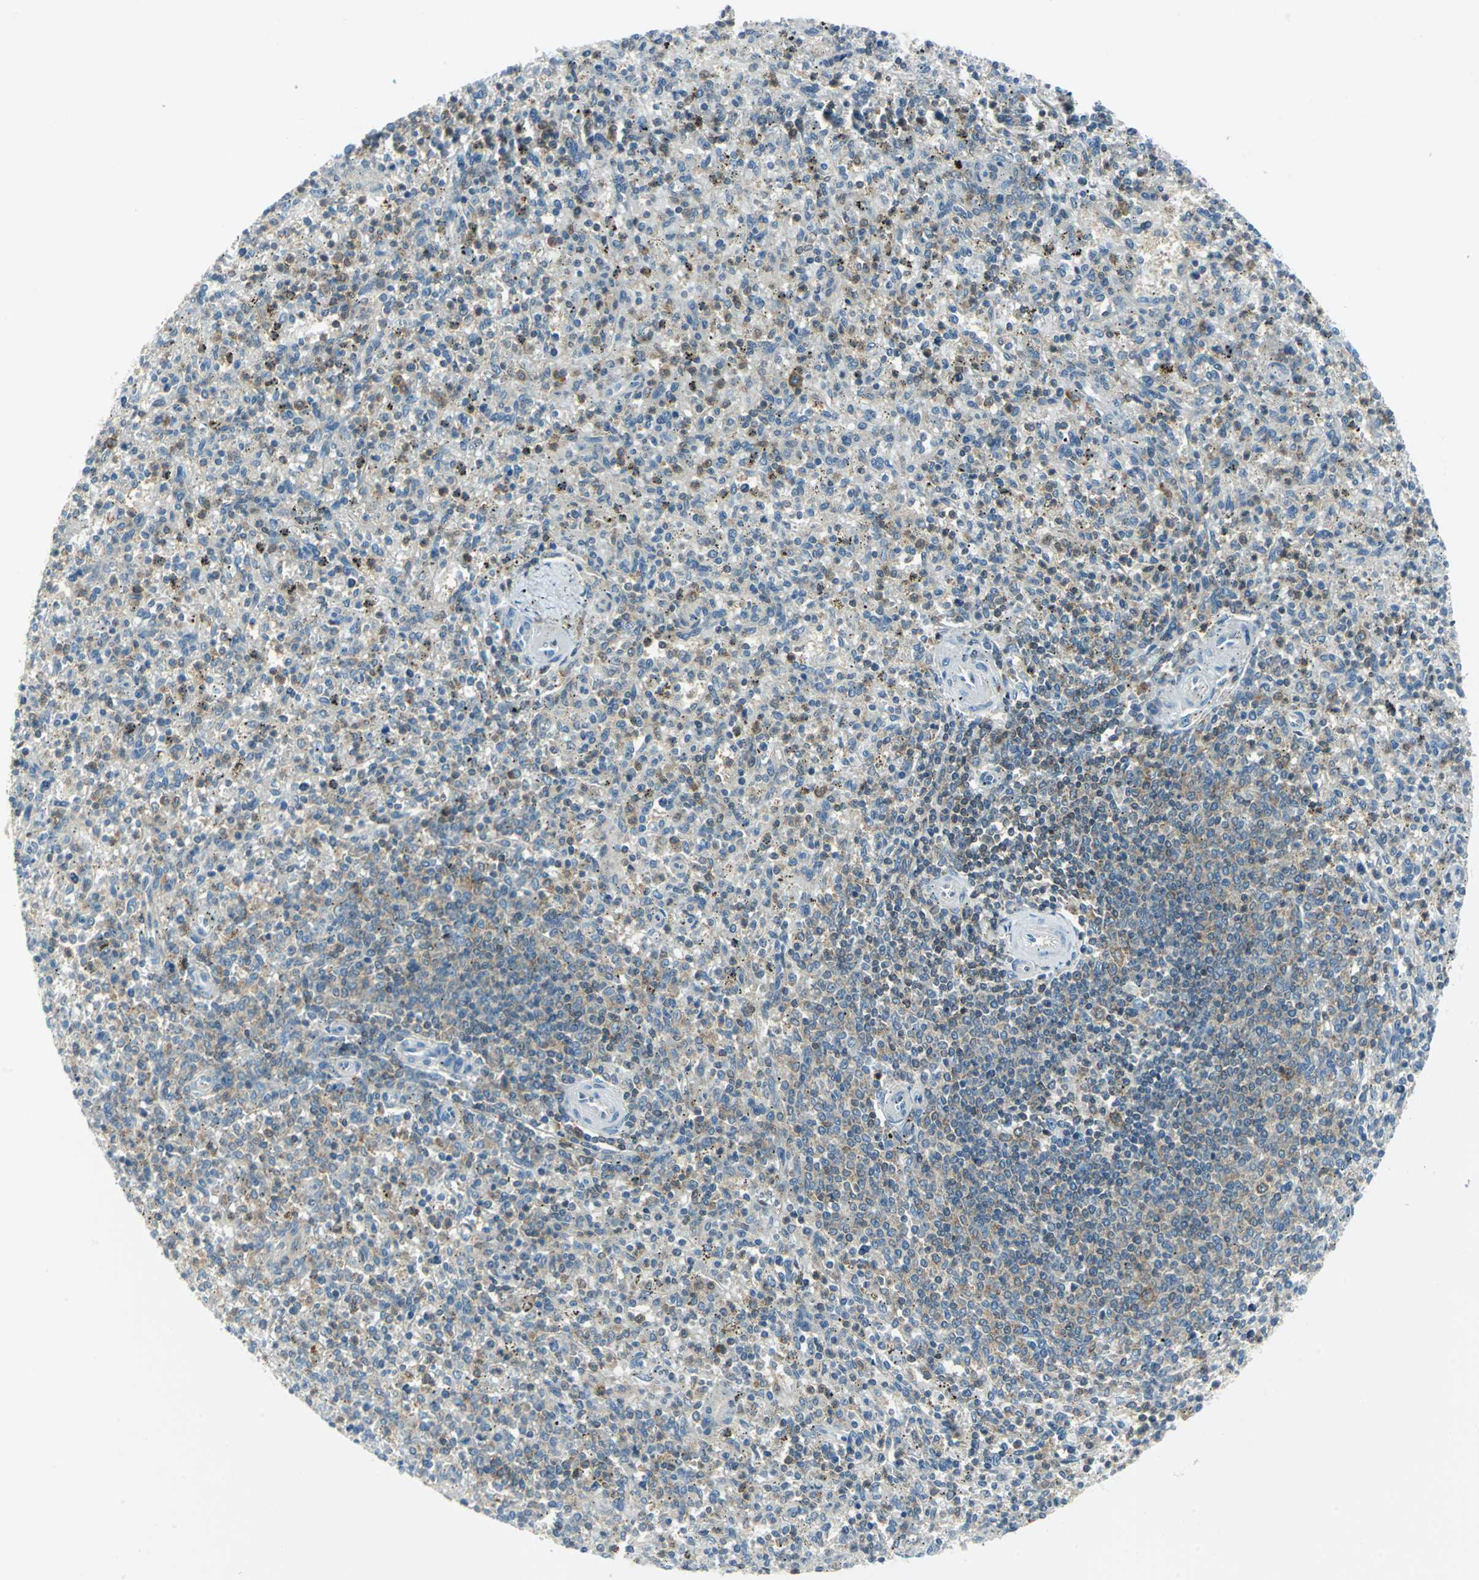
{"staining": {"intensity": "weak", "quantity": "<25%", "location": "cytoplasmic/membranous"}, "tissue": "spleen", "cell_type": "Cells in red pulp", "image_type": "normal", "snomed": [{"axis": "morphology", "description": "Normal tissue, NOS"}, {"axis": "topography", "description": "Spleen"}], "caption": "Photomicrograph shows no protein positivity in cells in red pulp of normal spleen. Nuclei are stained in blue.", "gene": "ALDOA", "patient": {"sex": "male", "age": 72}}